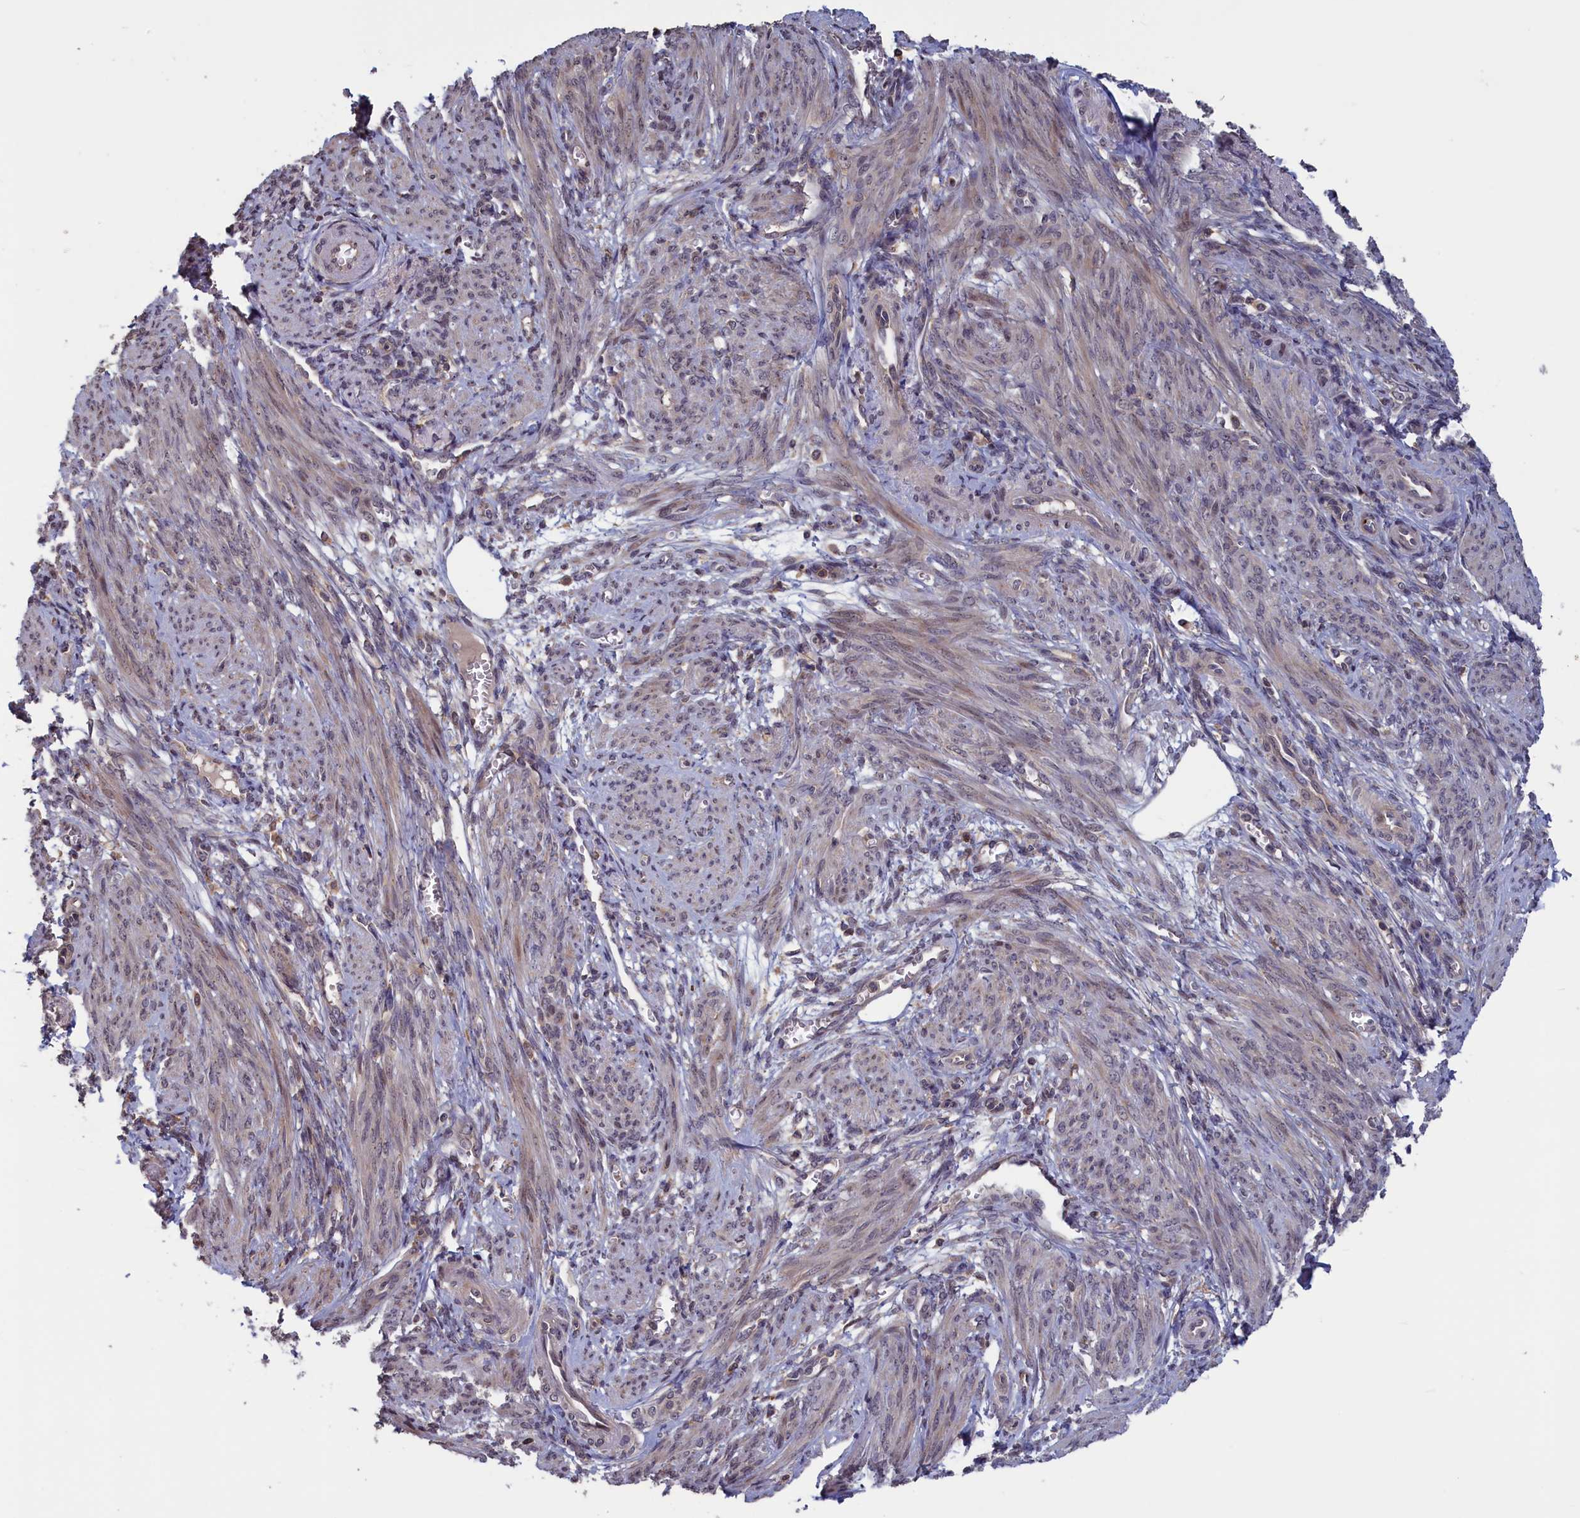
{"staining": {"intensity": "weak", "quantity": "25%-75%", "location": "nuclear"}, "tissue": "smooth muscle", "cell_type": "Smooth muscle cells", "image_type": "normal", "snomed": [{"axis": "morphology", "description": "Normal tissue, NOS"}, {"axis": "topography", "description": "Smooth muscle"}], "caption": "This micrograph displays IHC staining of normal smooth muscle, with low weak nuclear expression in approximately 25%-75% of smooth muscle cells.", "gene": "CACTIN", "patient": {"sex": "female", "age": 39}}